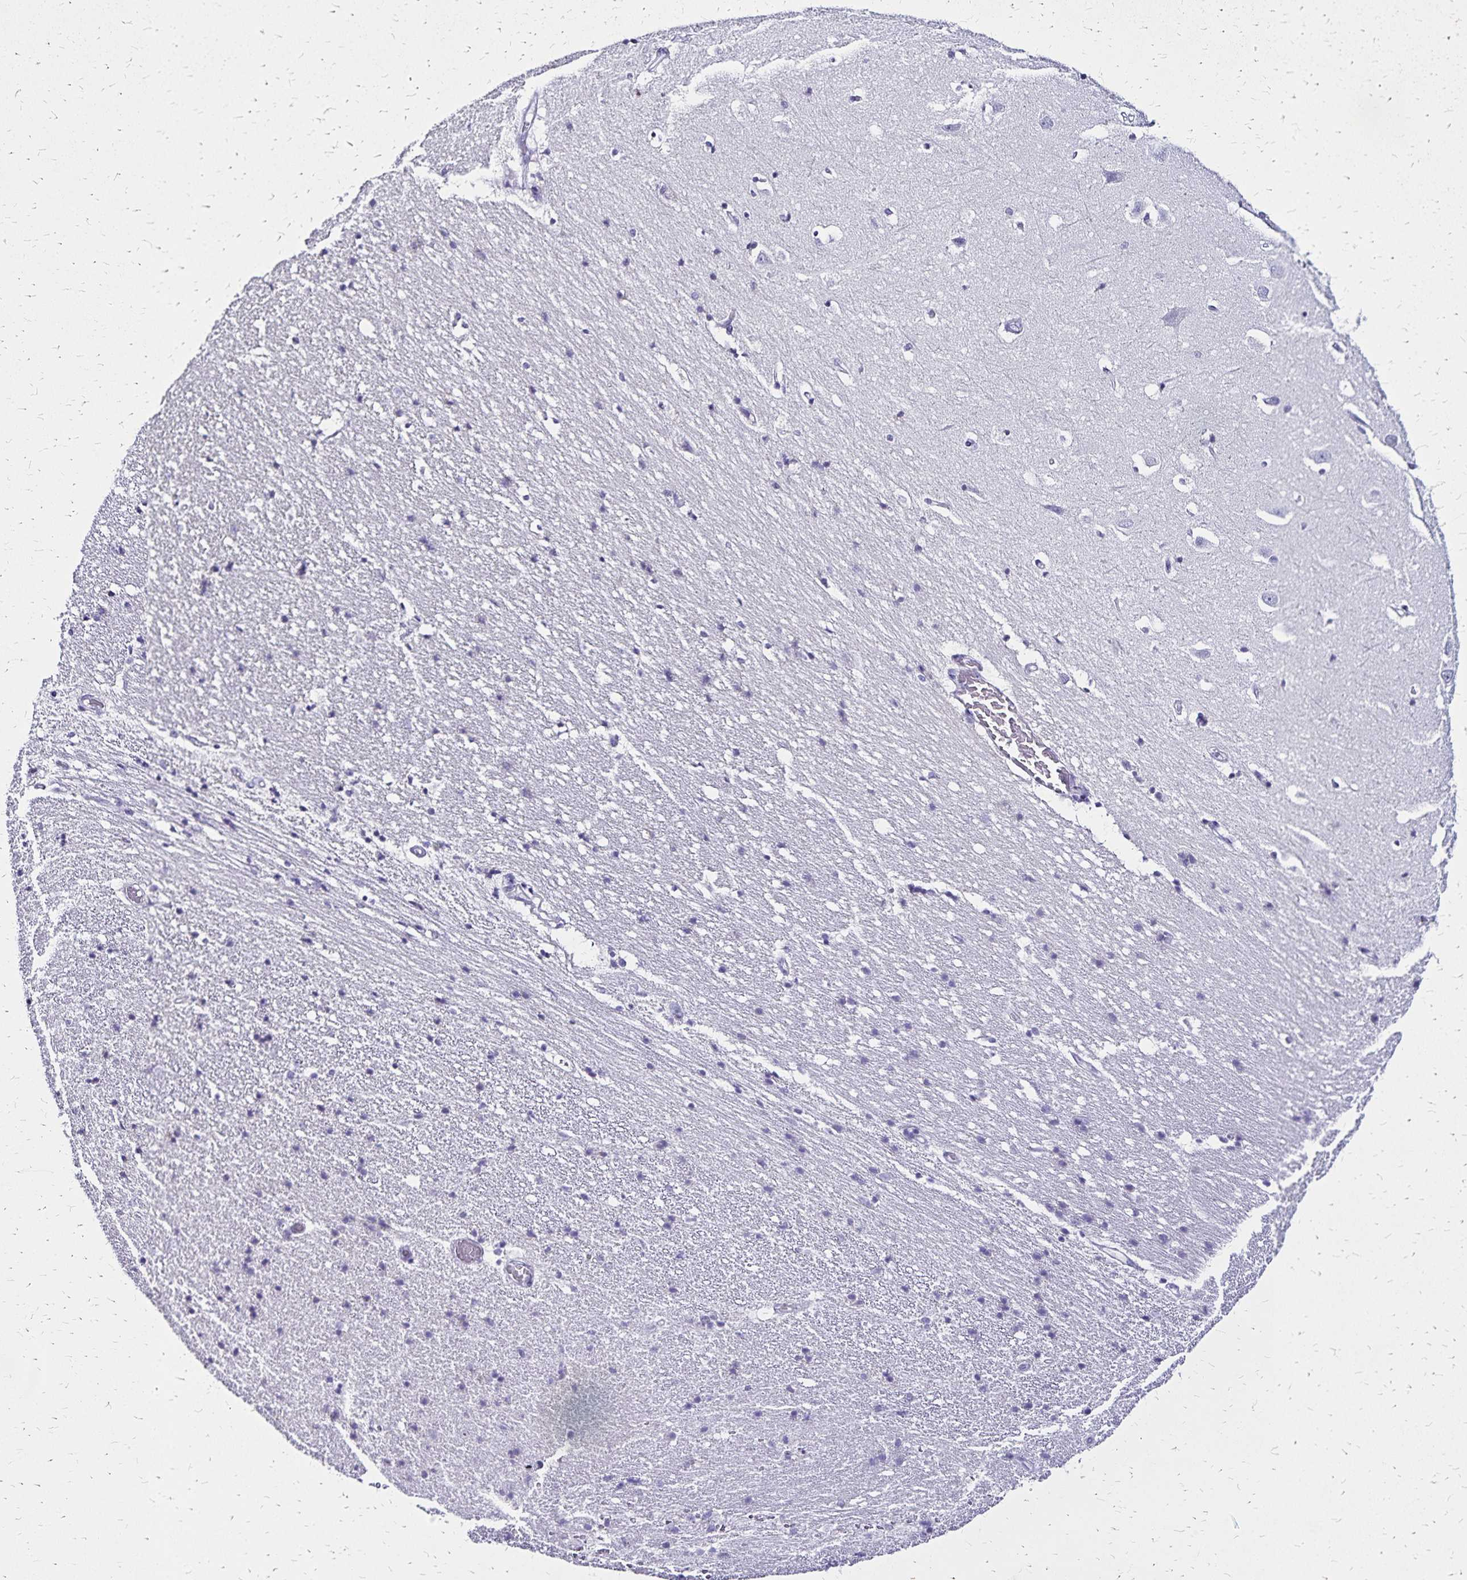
{"staining": {"intensity": "negative", "quantity": "none", "location": "none"}, "tissue": "hippocampus", "cell_type": "Glial cells", "image_type": "normal", "snomed": [{"axis": "morphology", "description": "Normal tissue, NOS"}, {"axis": "topography", "description": "Hippocampus"}], "caption": "The immunohistochemistry (IHC) histopathology image has no significant positivity in glial cells of hippocampus.", "gene": "LIN28B", "patient": {"sex": "male", "age": 63}}